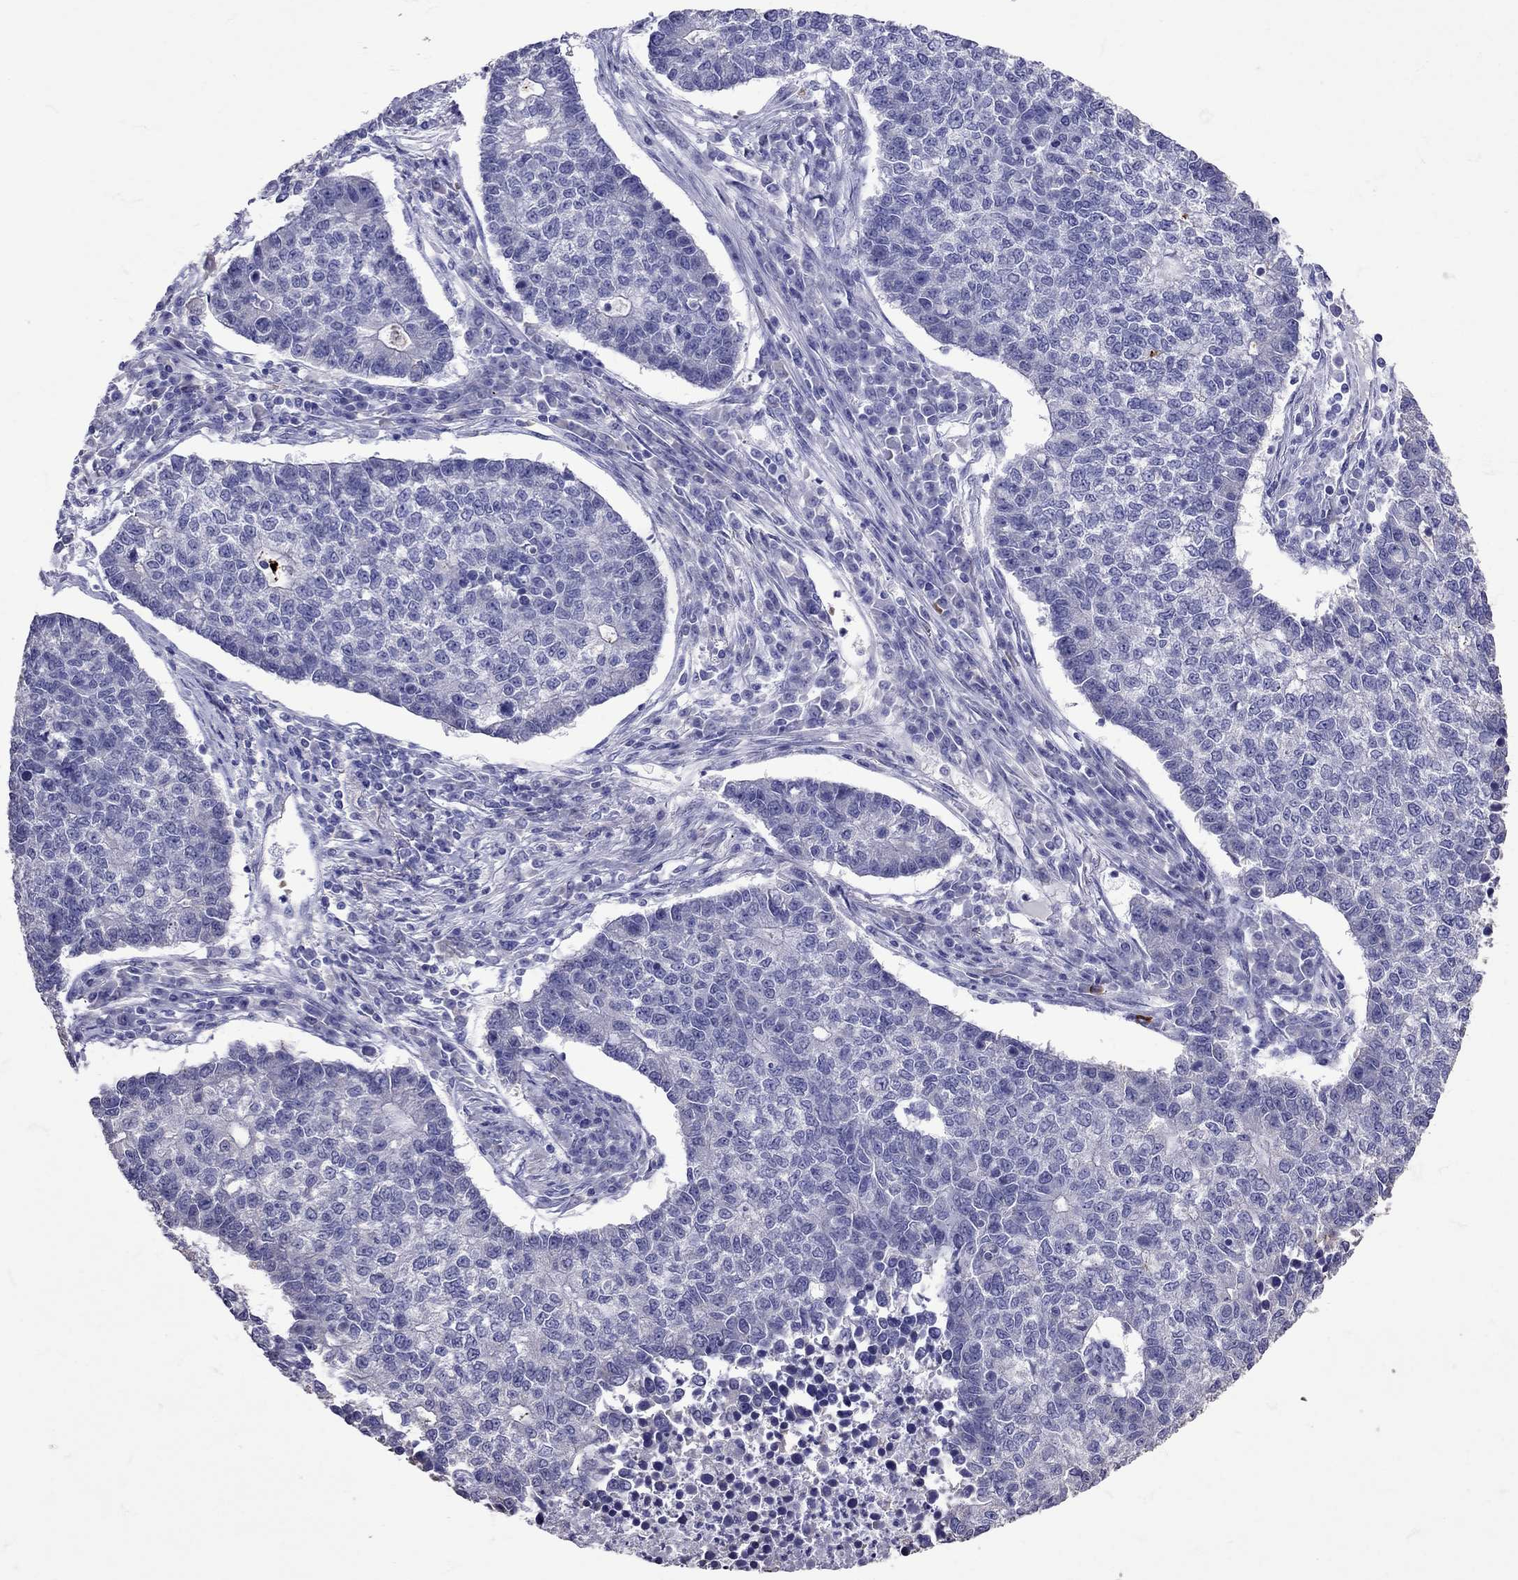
{"staining": {"intensity": "negative", "quantity": "none", "location": "none"}, "tissue": "lung cancer", "cell_type": "Tumor cells", "image_type": "cancer", "snomed": [{"axis": "morphology", "description": "Adenocarcinoma, NOS"}, {"axis": "topography", "description": "Lung"}], "caption": "This micrograph is of lung adenocarcinoma stained with immunohistochemistry (IHC) to label a protein in brown with the nuclei are counter-stained blue. There is no expression in tumor cells. (Stains: DAB immunohistochemistry (IHC) with hematoxylin counter stain, Microscopy: brightfield microscopy at high magnification).", "gene": "TBR1", "patient": {"sex": "male", "age": 57}}